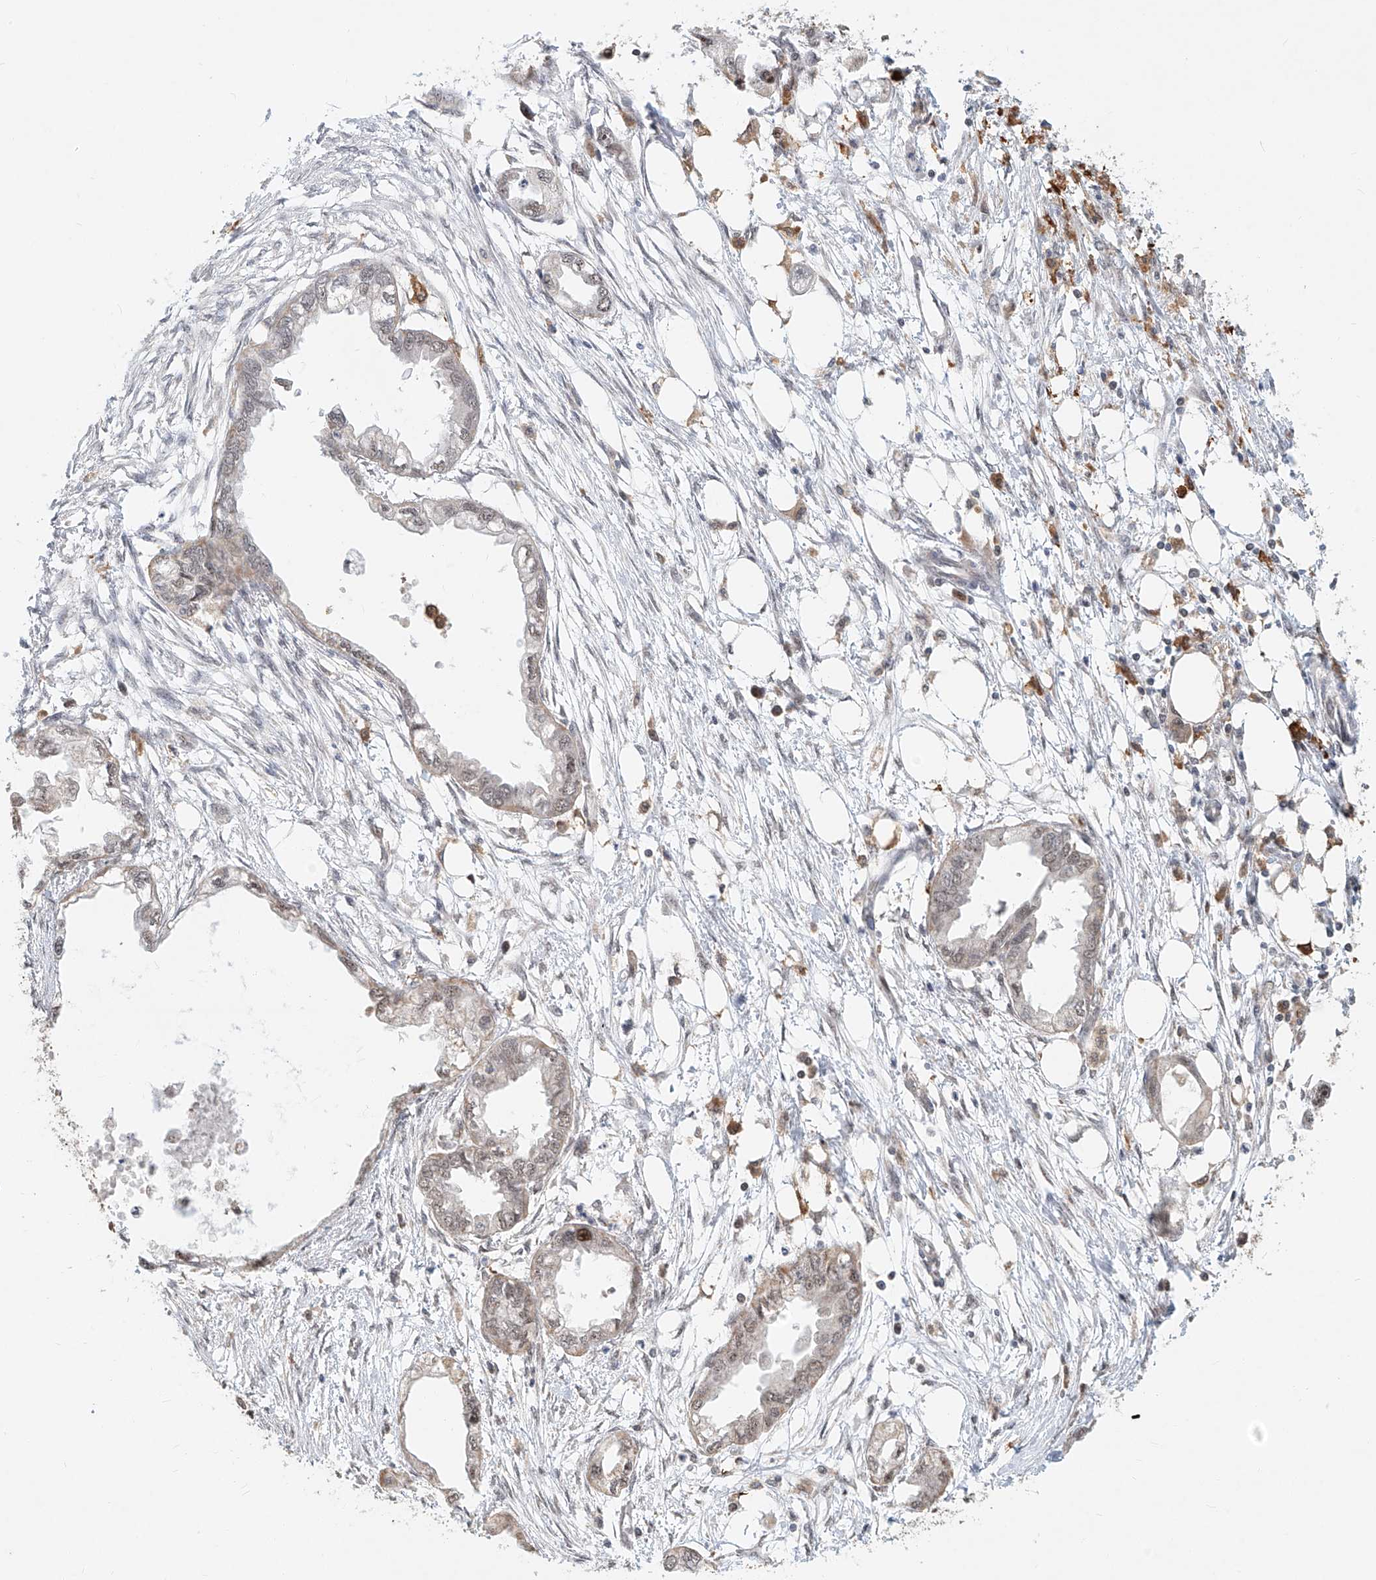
{"staining": {"intensity": "weak", "quantity": "<25%", "location": "nuclear"}, "tissue": "endometrial cancer", "cell_type": "Tumor cells", "image_type": "cancer", "snomed": [{"axis": "morphology", "description": "Adenocarcinoma, NOS"}, {"axis": "morphology", "description": "Adenocarcinoma, metastatic, NOS"}, {"axis": "topography", "description": "Adipose tissue"}, {"axis": "topography", "description": "Endometrium"}], "caption": "Immunohistochemistry (IHC) image of neoplastic tissue: adenocarcinoma (endometrial) stained with DAB reveals no significant protein staining in tumor cells.", "gene": "SYTL3", "patient": {"sex": "female", "age": 67}}